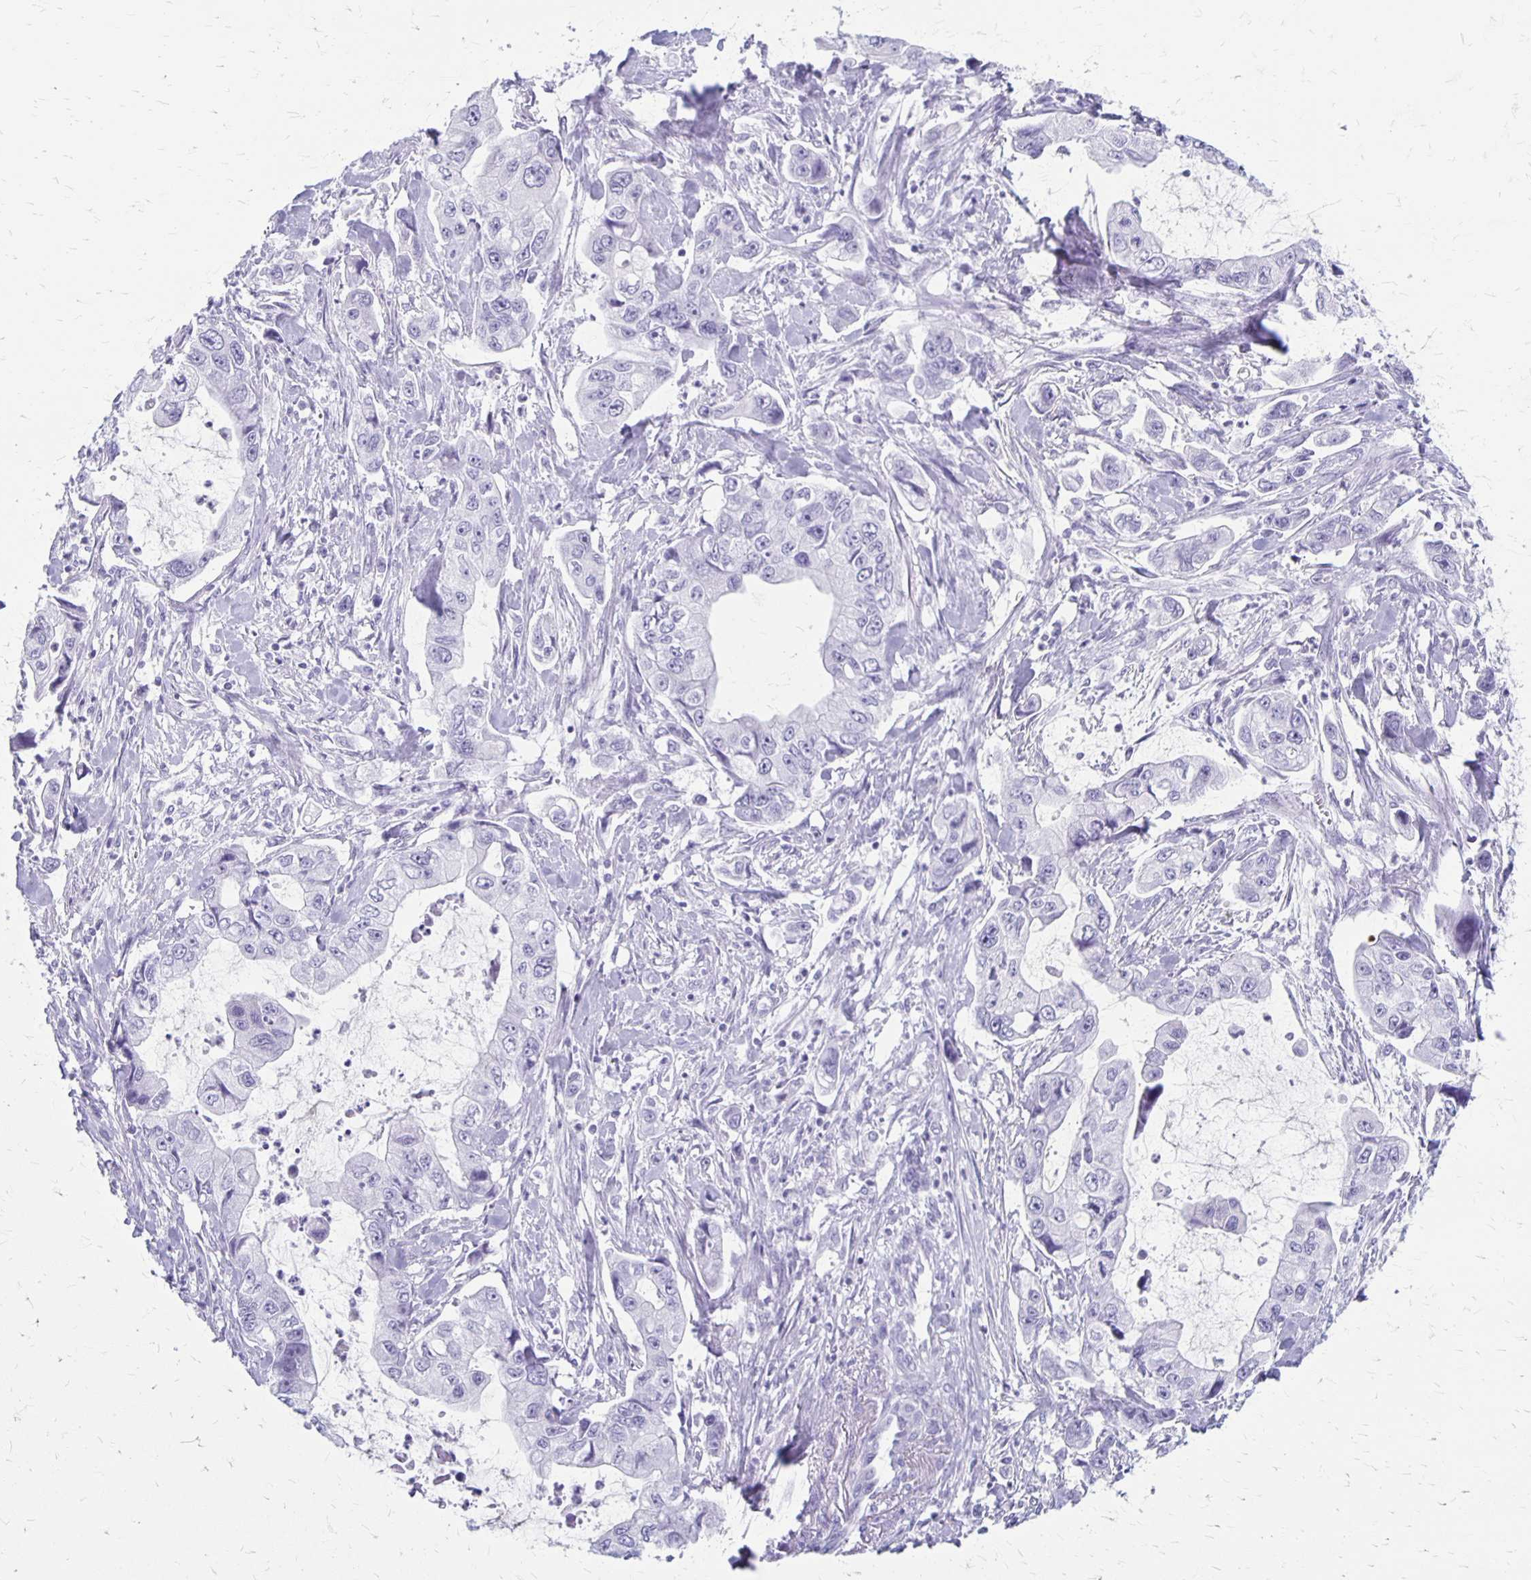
{"staining": {"intensity": "negative", "quantity": "none", "location": "none"}, "tissue": "stomach cancer", "cell_type": "Tumor cells", "image_type": "cancer", "snomed": [{"axis": "morphology", "description": "Adenocarcinoma, NOS"}, {"axis": "topography", "description": "Pancreas"}, {"axis": "topography", "description": "Stomach, upper"}, {"axis": "topography", "description": "Stomach"}], "caption": "Immunohistochemical staining of human stomach cancer (adenocarcinoma) demonstrates no significant positivity in tumor cells.", "gene": "MAGEC2", "patient": {"sex": "male", "age": 77}}